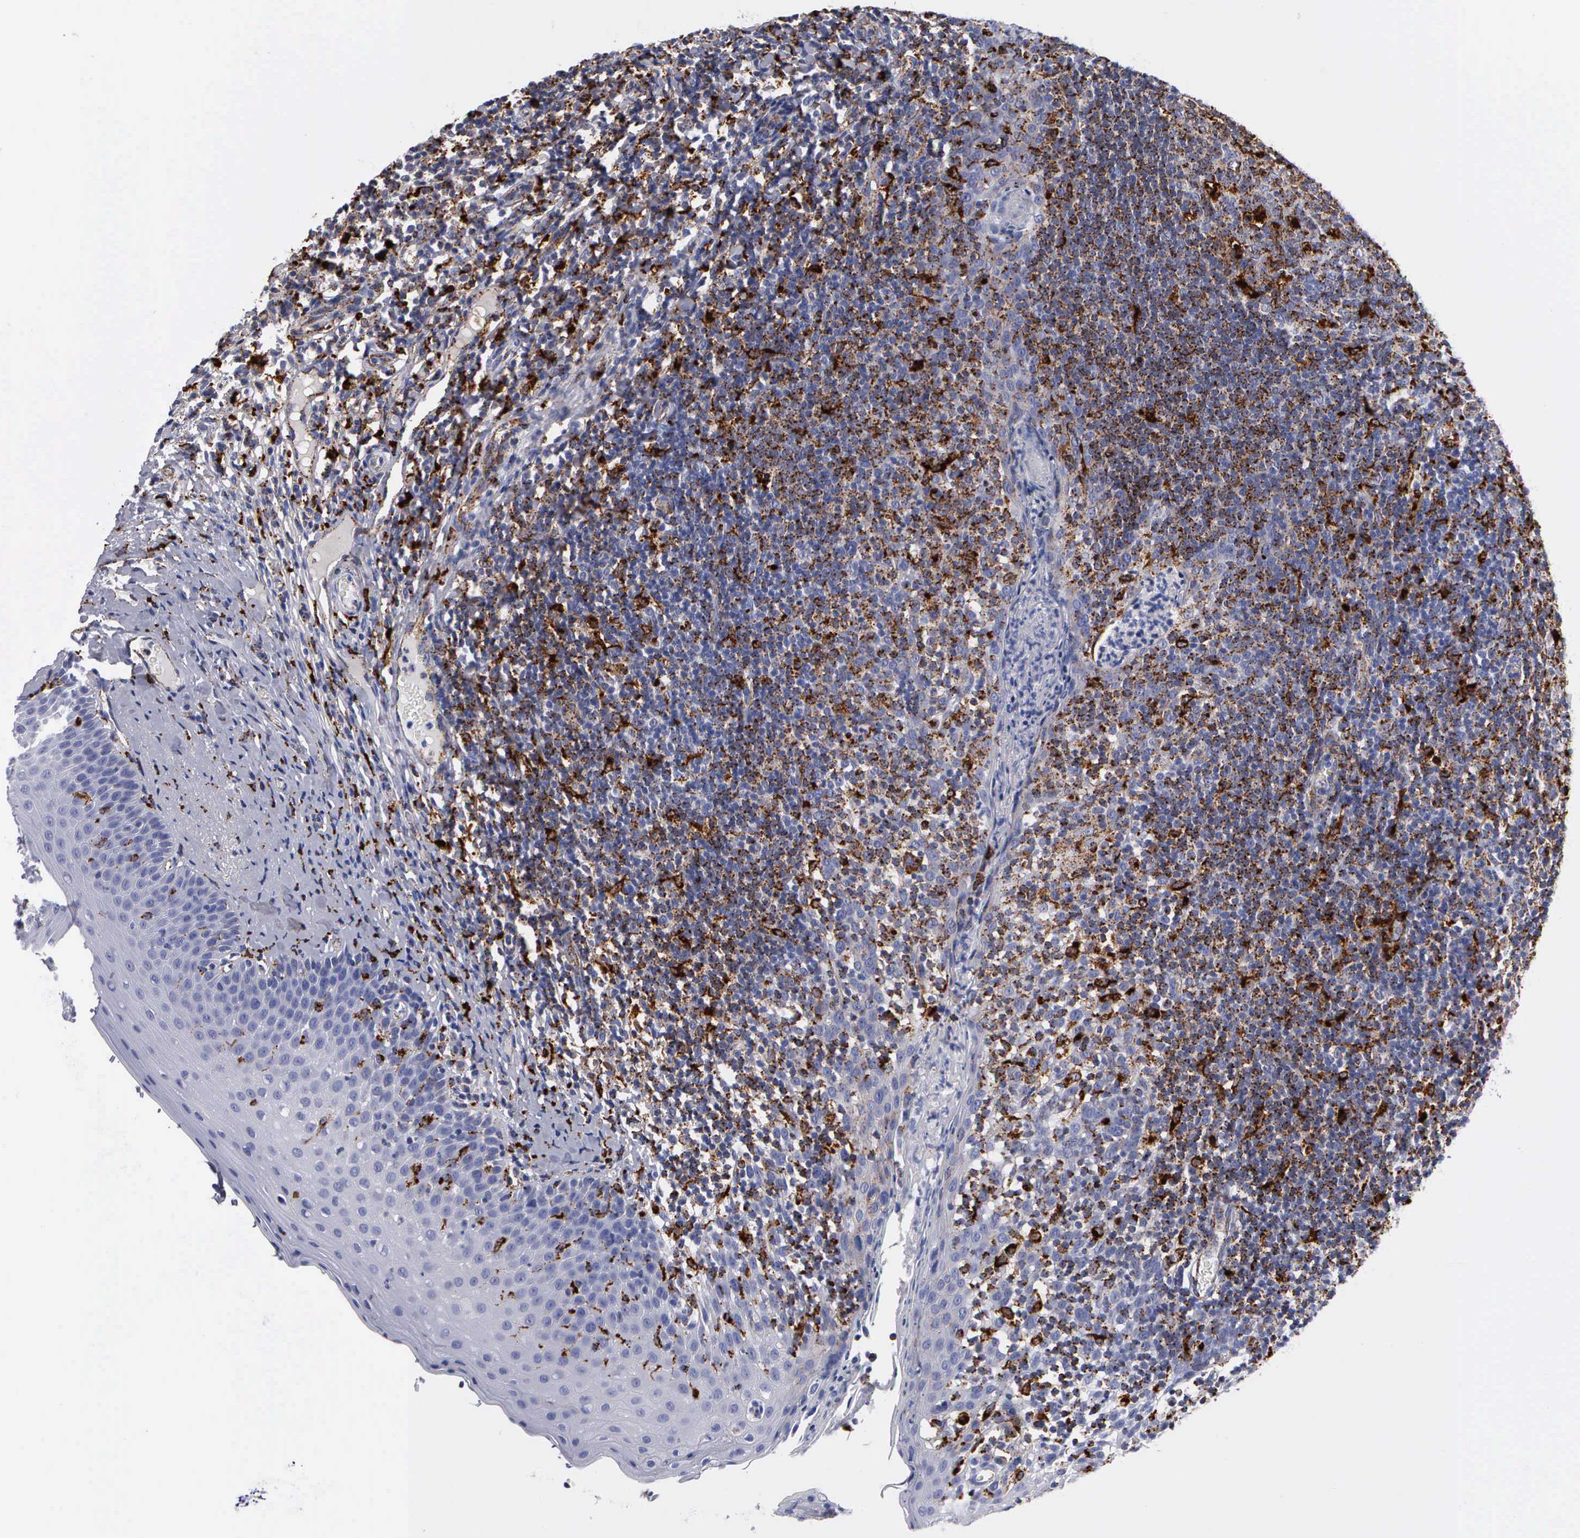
{"staining": {"intensity": "moderate", "quantity": "25%-75%", "location": "cytoplasmic/membranous"}, "tissue": "tonsil", "cell_type": "Germinal center cells", "image_type": "normal", "snomed": [{"axis": "morphology", "description": "Normal tissue, NOS"}, {"axis": "topography", "description": "Tonsil"}], "caption": "IHC staining of unremarkable tonsil, which reveals medium levels of moderate cytoplasmic/membranous positivity in approximately 25%-75% of germinal center cells indicating moderate cytoplasmic/membranous protein staining. The staining was performed using DAB (brown) for protein detection and nuclei were counterstained in hematoxylin (blue).", "gene": "CTSH", "patient": {"sex": "male", "age": 6}}